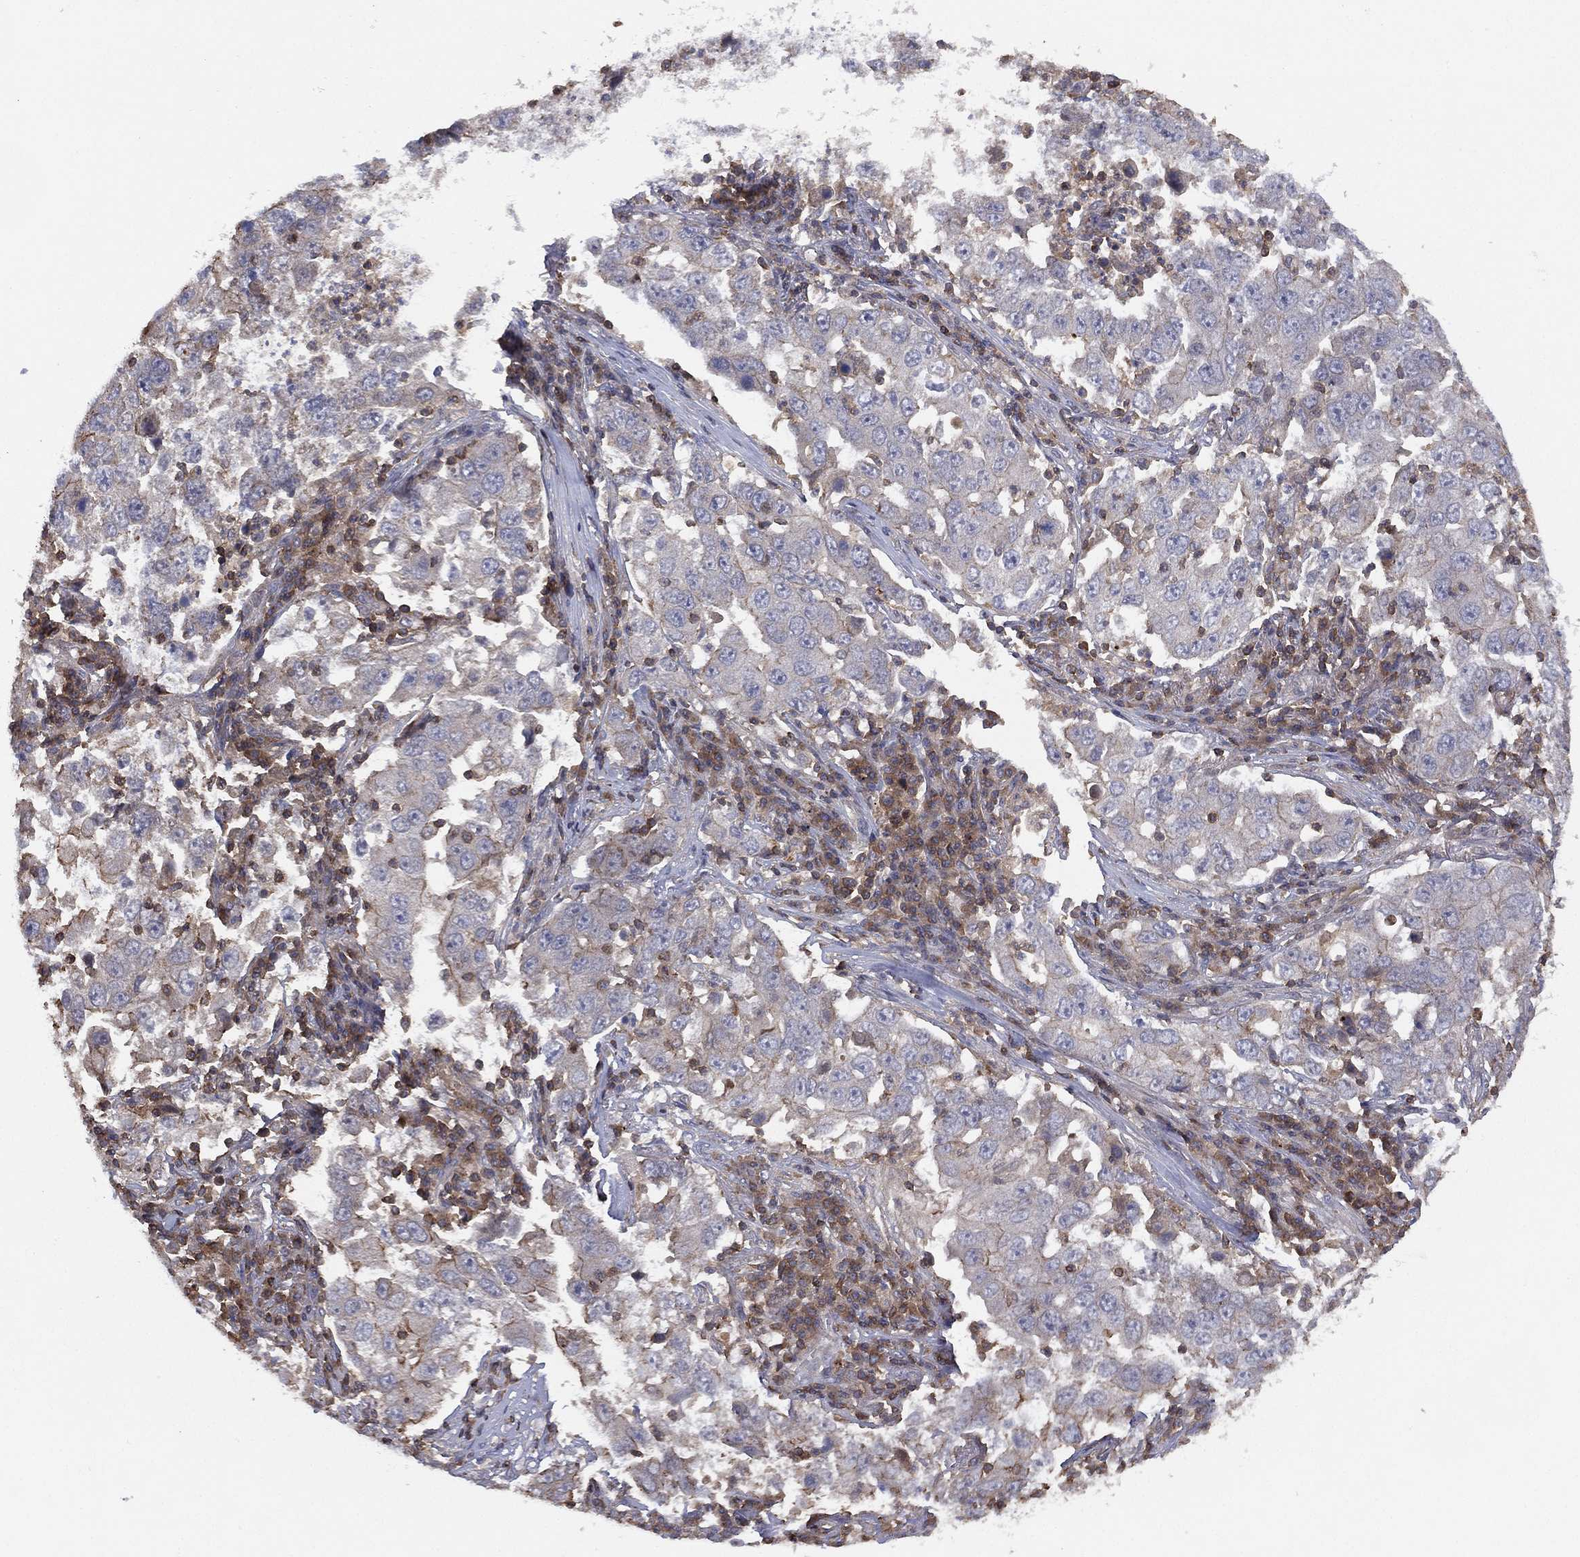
{"staining": {"intensity": "negative", "quantity": "none", "location": "none"}, "tissue": "lung cancer", "cell_type": "Tumor cells", "image_type": "cancer", "snomed": [{"axis": "morphology", "description": "Adenocarcinoma, NOS"}, {"axis": "topography", "description": "Lung"}], "caption": "Tumor cells show no significant protein positivity in lung adenocarcinoma.", "gene": "DOCK8", "patient": {"sex": "male", "age": 73}}